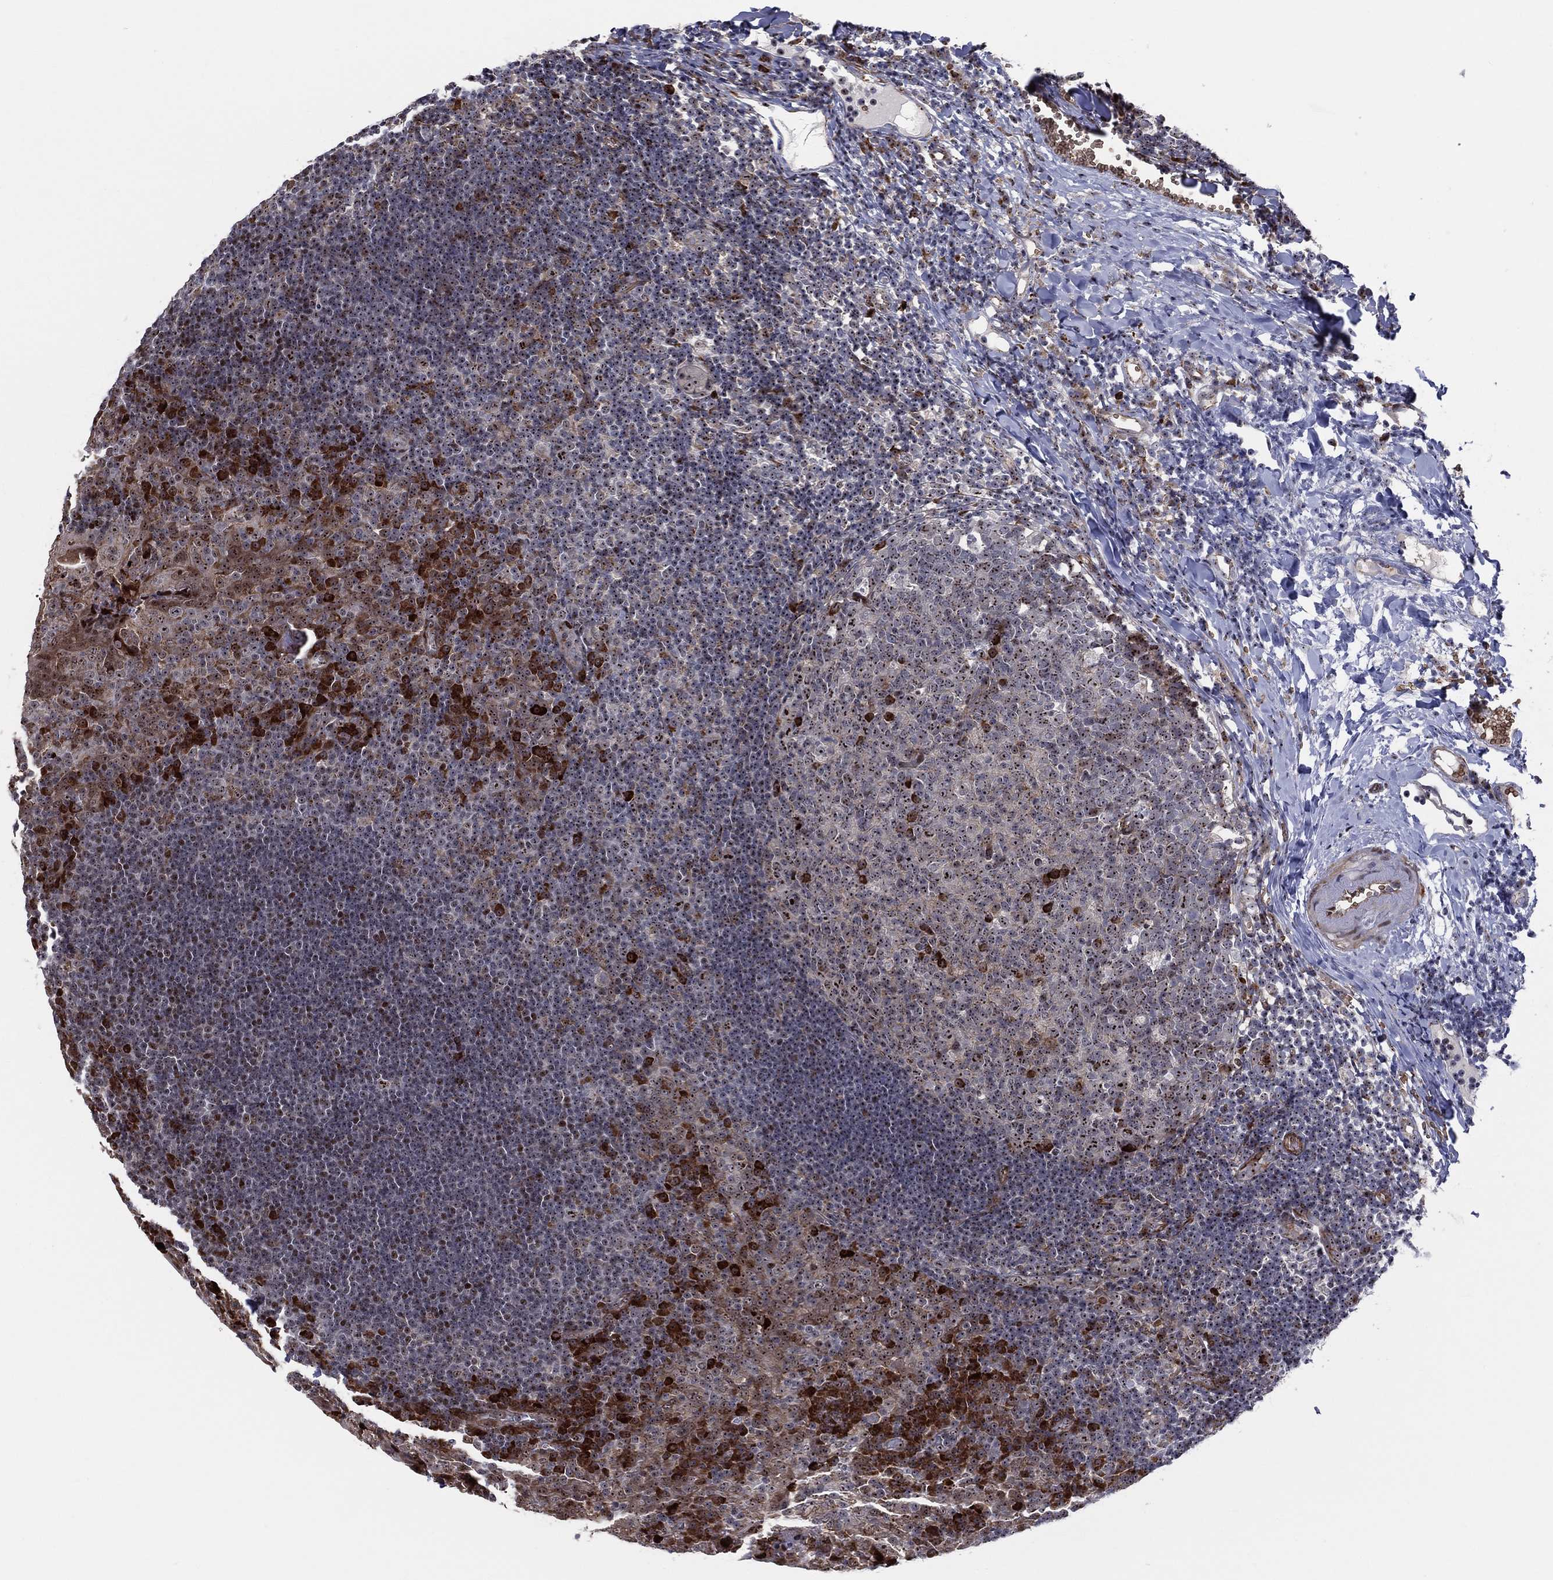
{"staining": {"intensity": "strong", "quantity": "<25%", "location": "cytoplasmic/membranous"}, "tissue": "tonsil", "cell_type": "Germinal center cells", "image_type": "normal", "snomed": [{"axis": "morphology", "description": "Normal tissue, NOS"}, {"axis": "topography", "description": "Tonsil"}], "caption": "The image displays staining of normal tonsil, revealing strong cytoplasmic/membranous protein expression (brown color) within germinal center cells.", "gene": "VHL", "patient": {"sex": "female", "age": 13}}